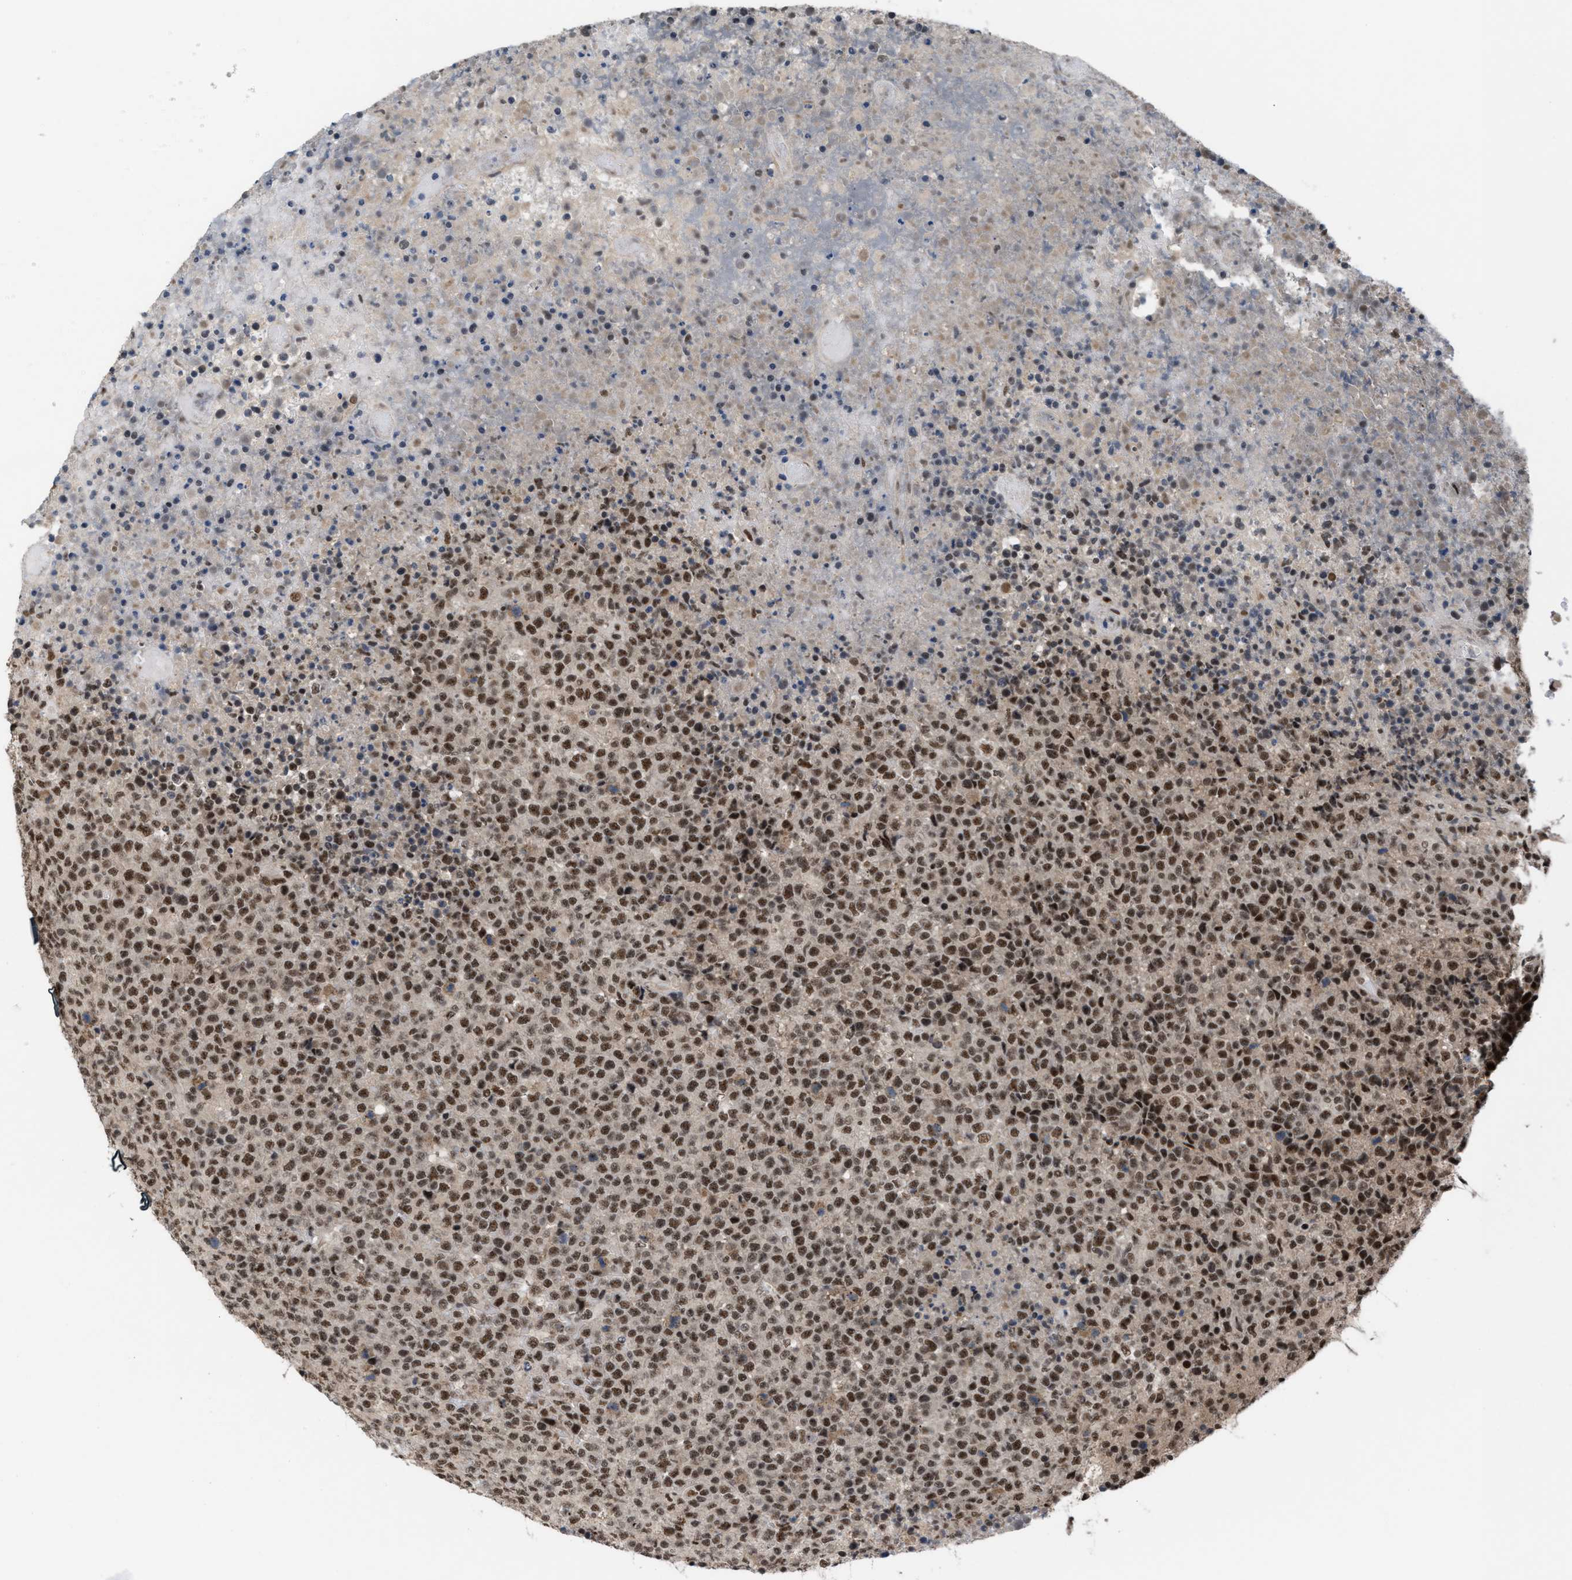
{"staining": {"intensity": "strong", "quantity": ">75%", "location": "nuclear"}, "tissue": "lymphoma", "cell_type": "Tumor cells", "image_type": "cancer", "snomed": [{"axis": "morphology", "description": "Malignant lymphoma, non-Hodgkin's type, High grade"}, {"axis": "topography", "description": "Lymph node"}], "caption": "Brown immunohistochemical staining in malignant lymphoma, non-Hodgkin's type (high-grade) reveals strong nuclear staining in approximately >75% of tumor cells.", "gene": "PRPF4", "patient": {"sex": "male", "age": 13}}